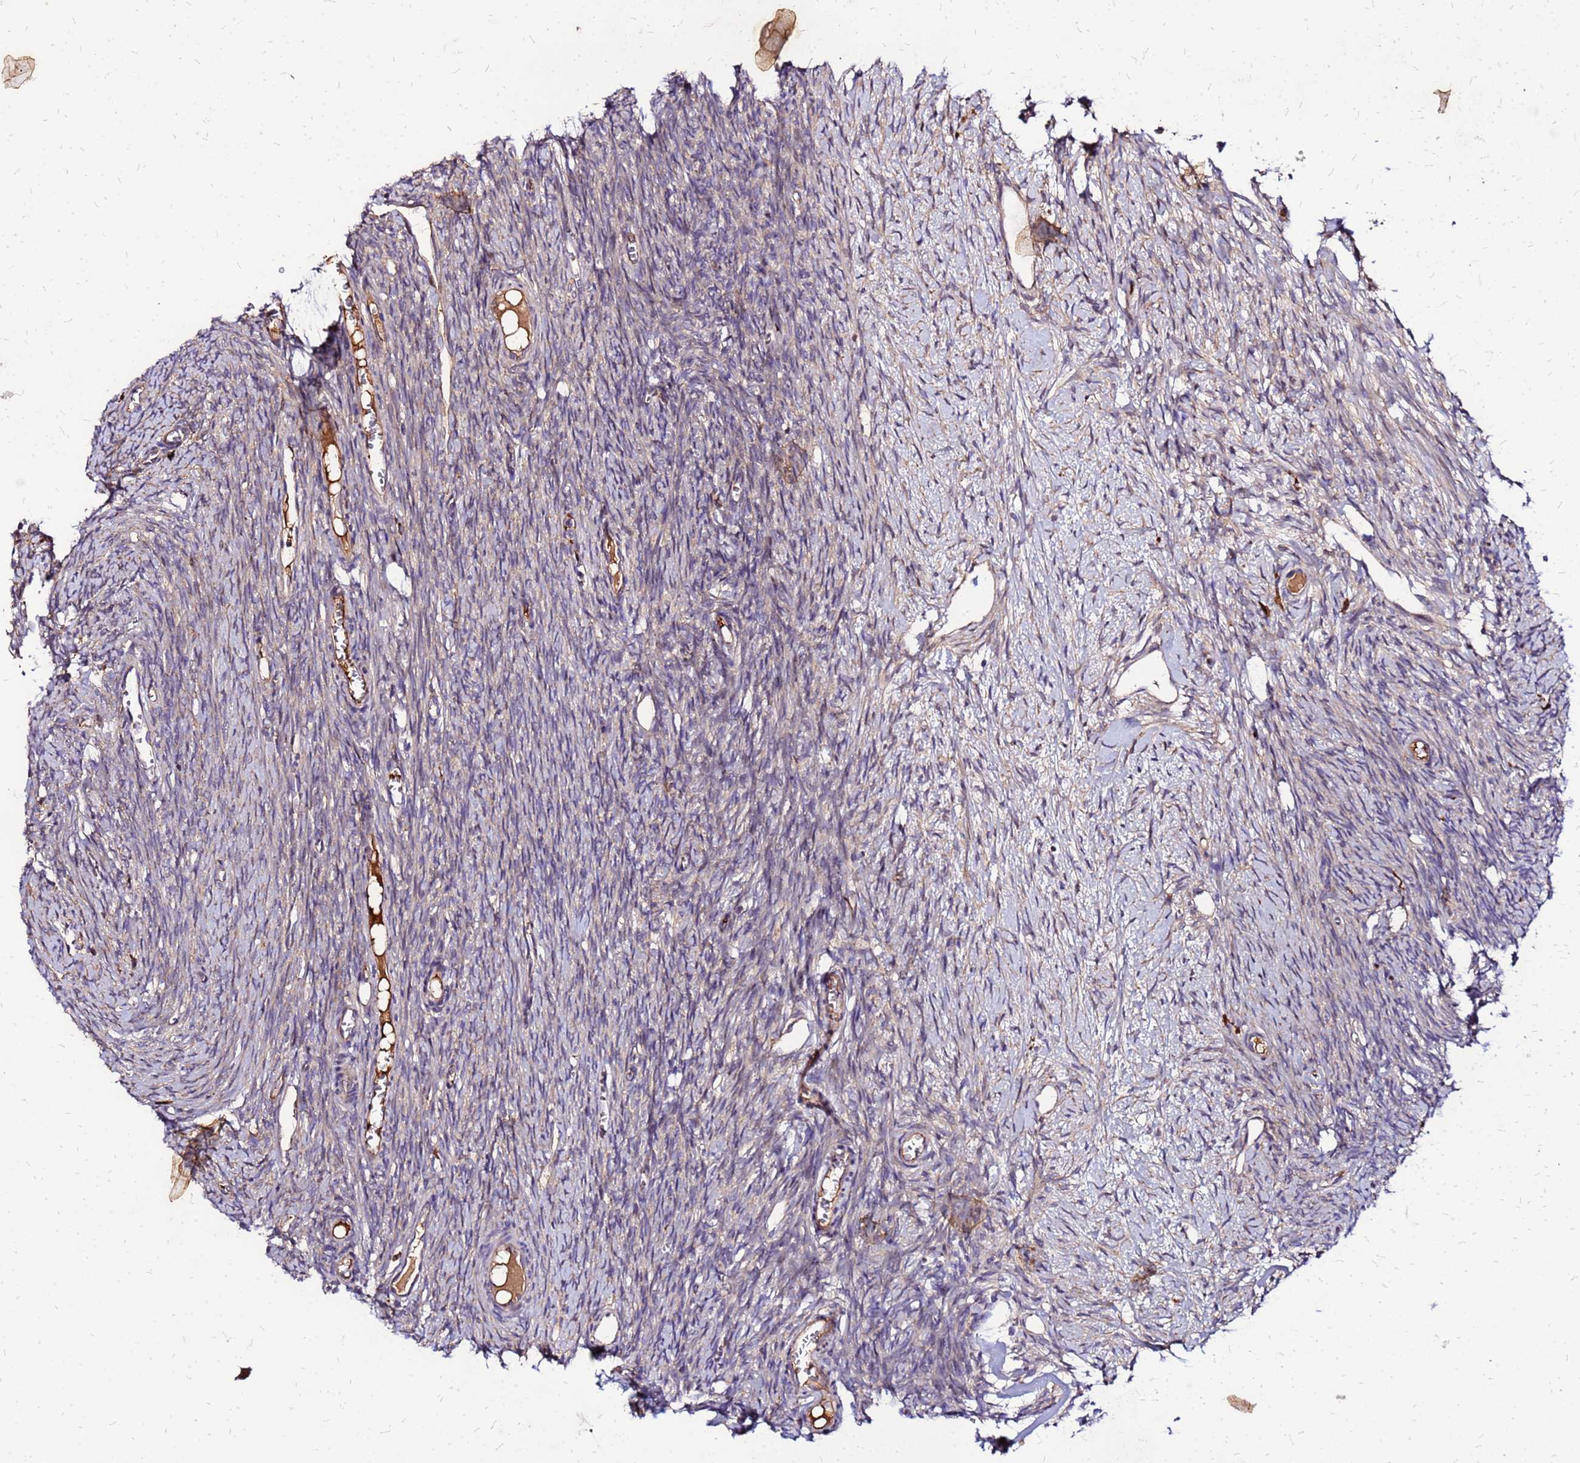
{"staining": {"intensity": "weak", "quantity": "25%-75%", "location": "cytoplasmic/membranous"}, "tissue": "ovary", "cell_type": "Follicle cells", "image_type": "normal", "snomed": [{"axis": "morphology", "description": "Normal tissue, NOS"}, {"axis": "topography", "description": "Ovary"}], "caption": "Immunohistochemistry (DAB (3,3'-diaminobenzidine)) staining of unremarkable ovary exhibits weak cytoplasmic/membranous protein staining in approximately 25%-75% of follicle cells. The protein is shown in brown color, while the nuclei are stained blue.", "gene": "VMO1", "patient": {"sex": "female", "age": 44}}